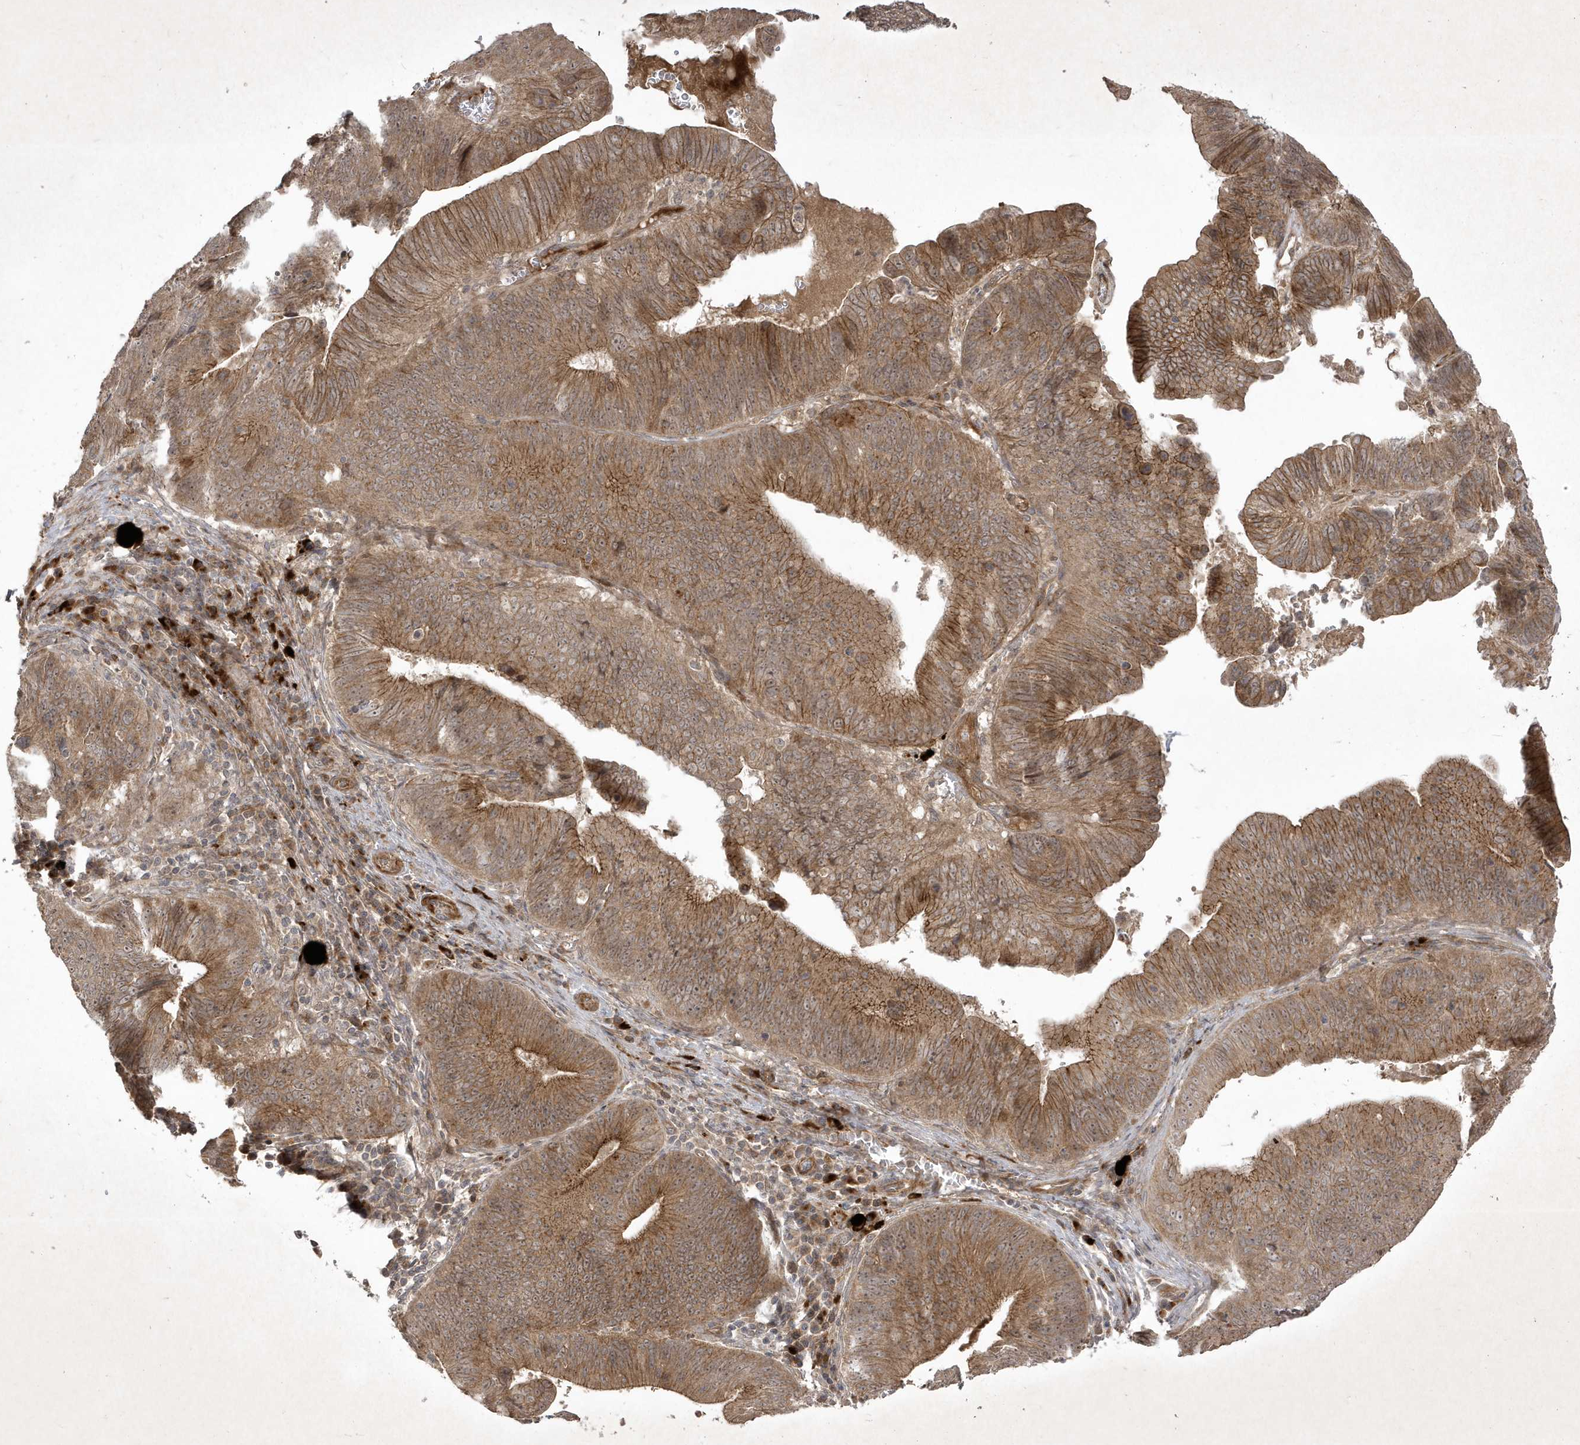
{"staining": {"intensity": "moderate", "quantity": ">75%", "location": "cytoplasmic/membranous"}, "tissue": "pancreatic cancer", "cell_type": "Tumor cells", "image_type": "cancer", "snomed": [{"axis": "morphology", "description": "Adenocarcinoma, NOS"}, {"axis": "topography", "description": "Pancreas"}], "caption": "This image demonstrates adenocarcinoma (pancreatic) stained with IHC to label a protein in brown. The cytoplasmic/membranous of tumor cells show moderate positivity for the protein. Nuclei are counter-stained blue.", "gene": "FAM83C", "patient": {"sex": "male", "age": 63}}